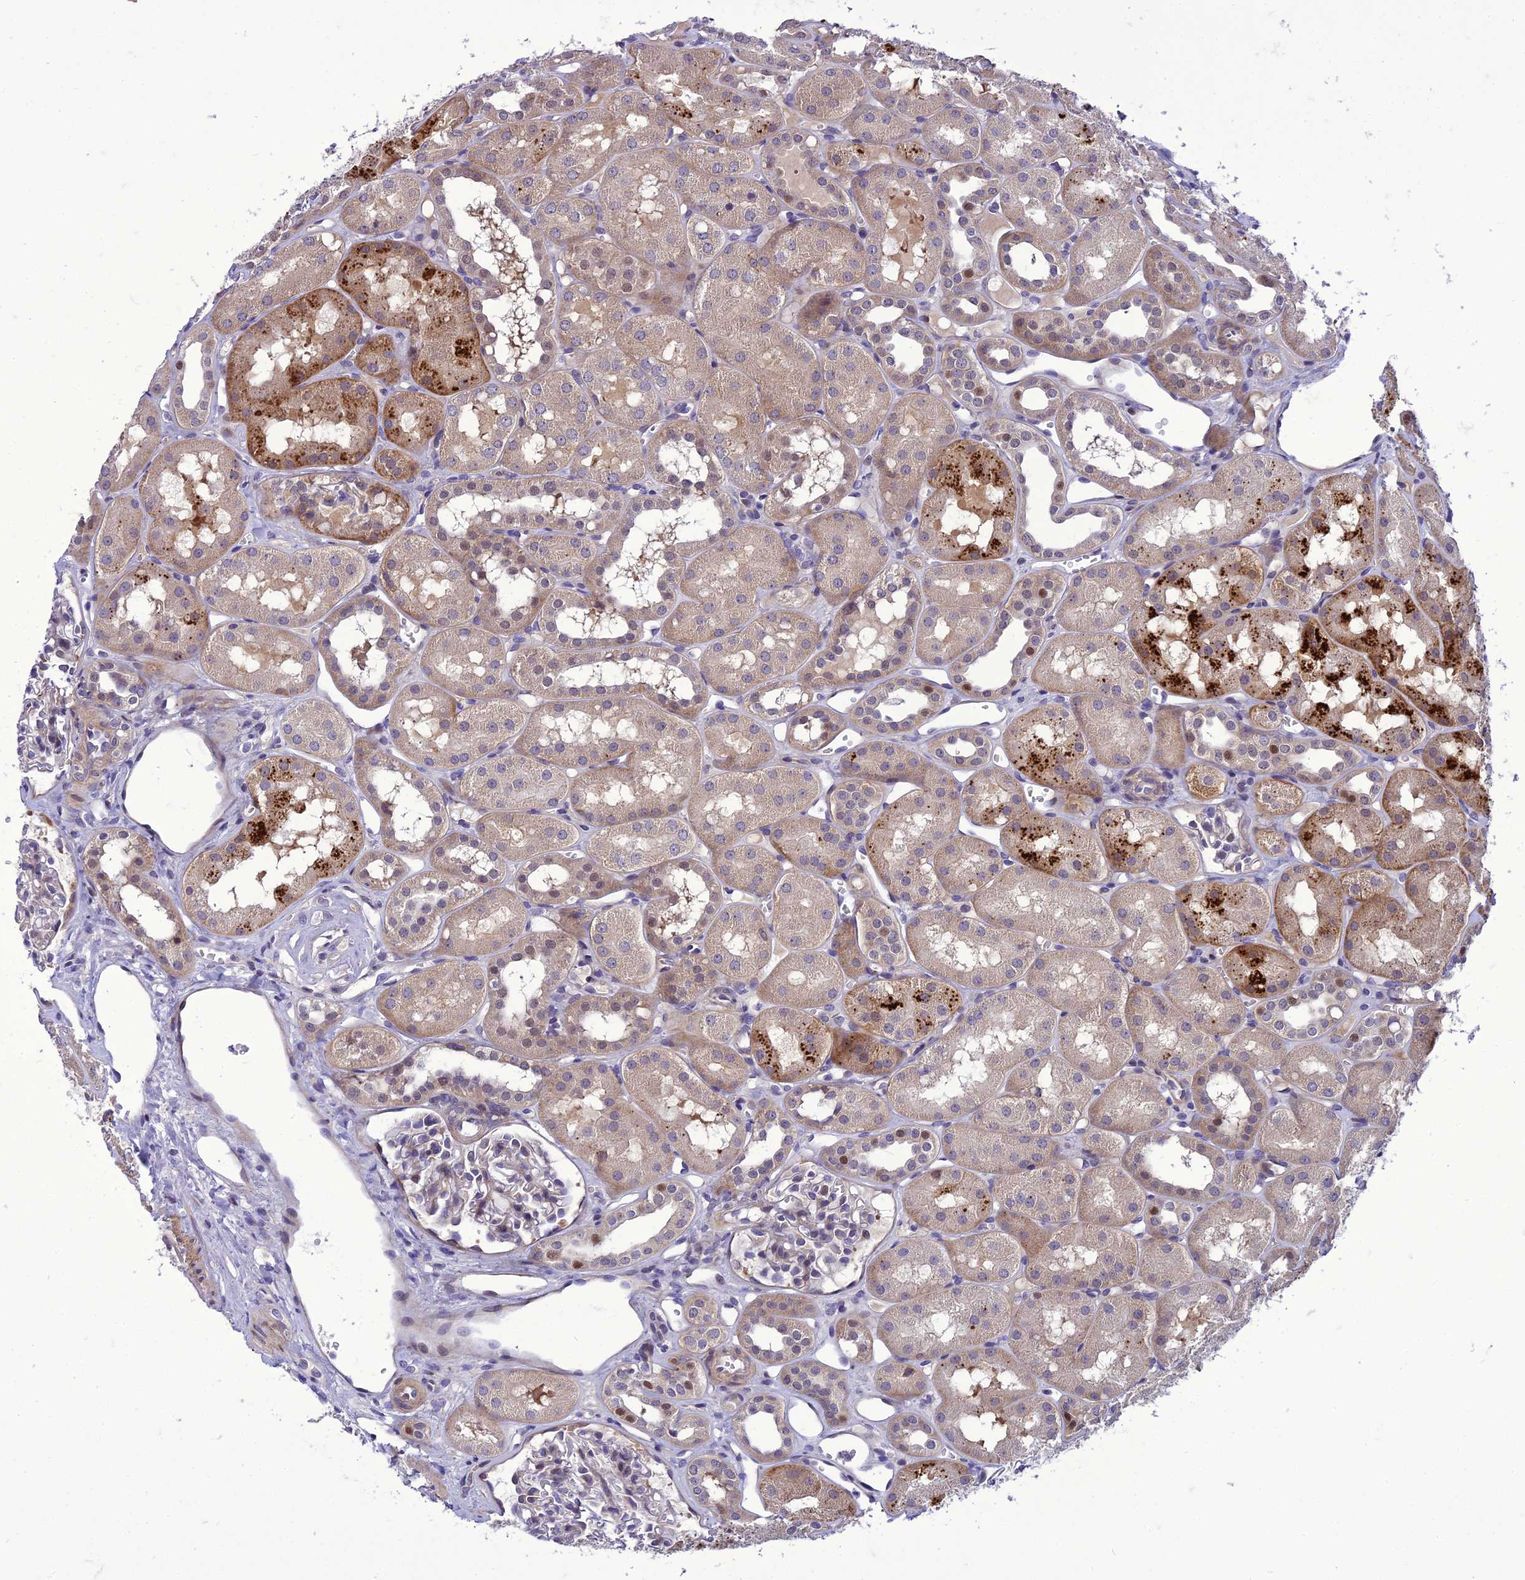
{"staining": {"intensity": "negative", "quantity": "none", "location": "none"}, "tissue": "kidney", "cell_type": "Cells in glomeruli", "image_type": "normal", "snomed": [{"axis": "morphology", "description": "Normal tissue, NOS"}, {"axis": "topography", "description": "Kidney"}], "caption": "IHC of normal kidney reveals no positivity in cells in glomeruli. (Stains: DAB immunohistochemistry with hematoxylin counter stain, Microscopy: brightfield microscopy at high magnification).", "gene": "GAB4", "patient": {"sex": "male", "age": 16}}